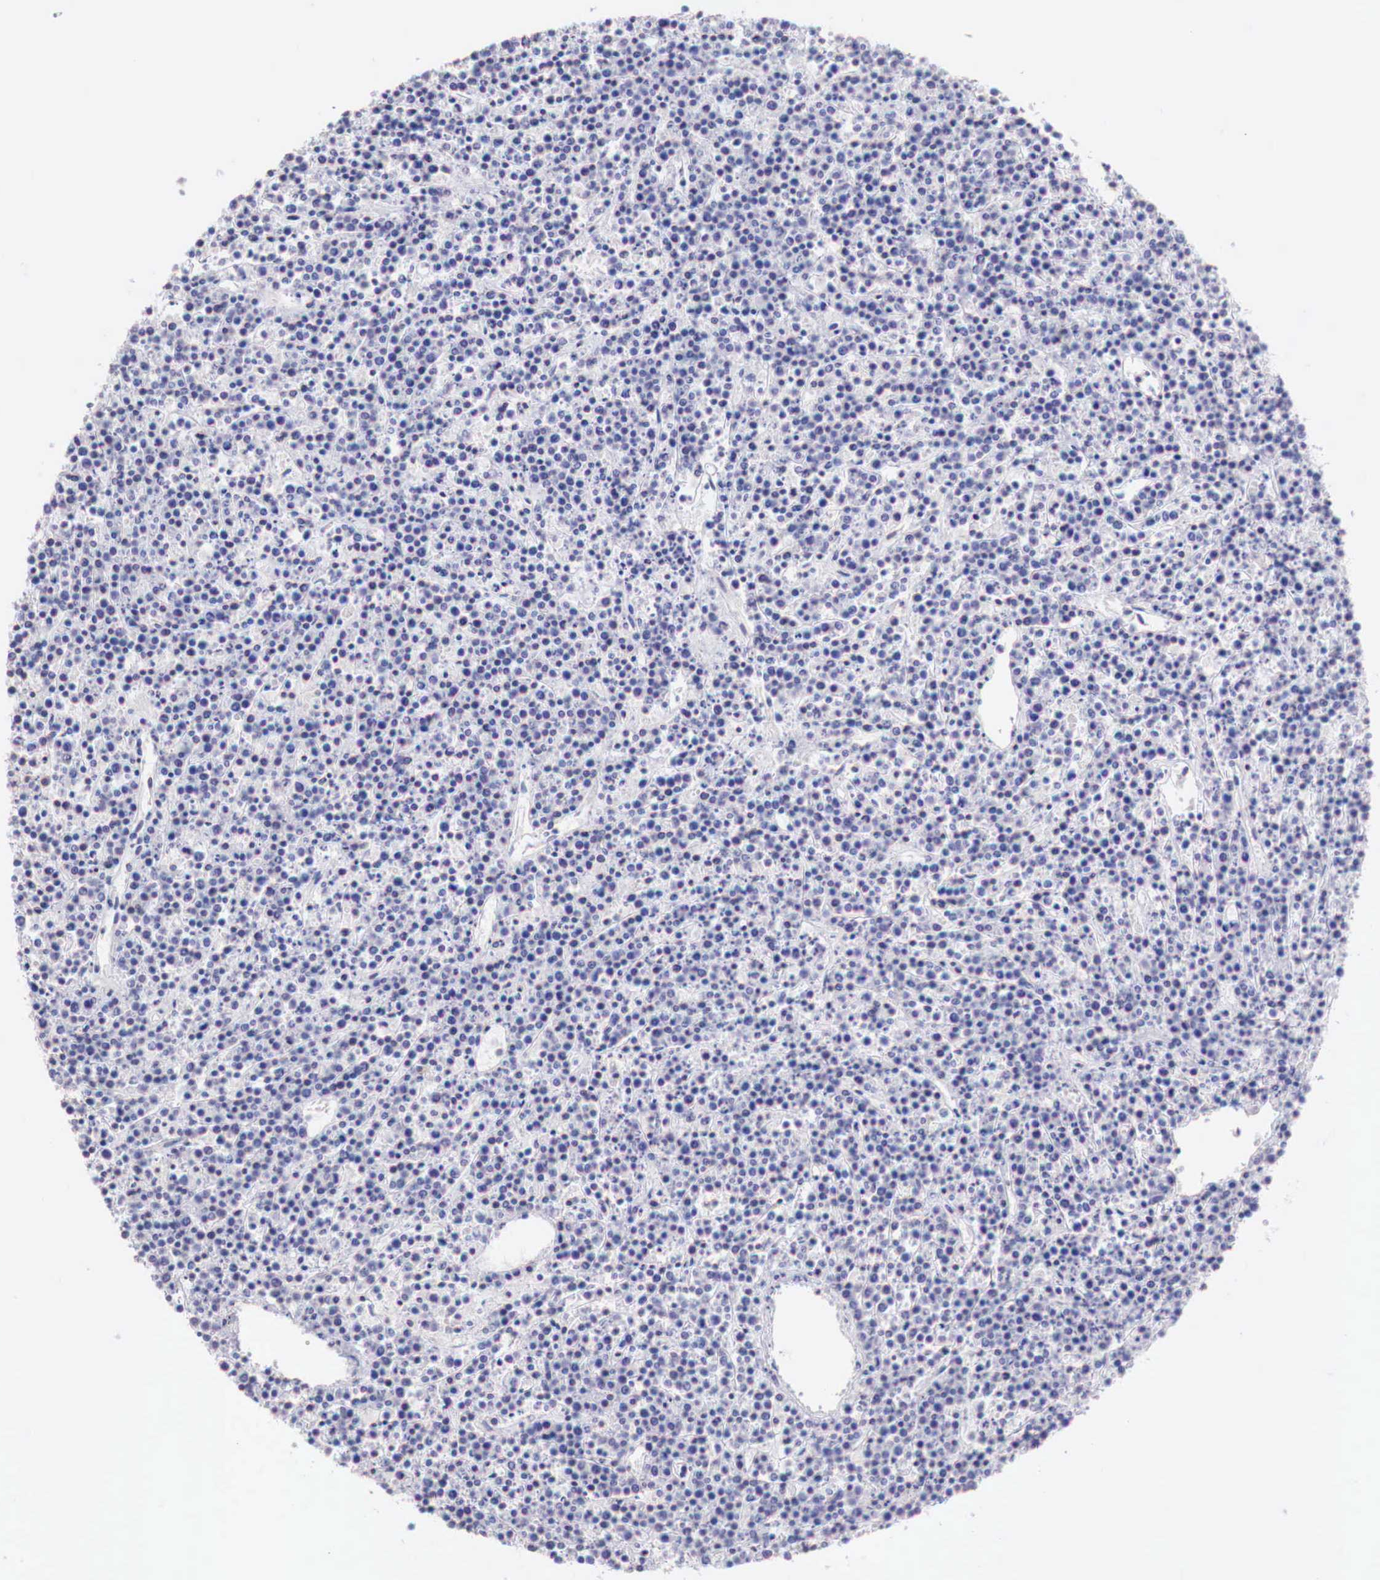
{"staining": {"intensity": "negative", "quantity": "none", "location": "none"}, "tissue": "lymphoma", "cell_type": "Tumor cells", "image_type": "cancer", "snomed": [{"axis": "morphology", "description": "Malignant lymphoma, non-Hodgkin's type, High grade"}, {"axis": "topography", "description": "Ovary"}], "caption": "The micrograph reveals no significant staining in tumor cells of malignant lymphoma, non-Hodgkin's type (high-grade).", "gene": "XPNPEP2", "patient": {"sex": "female", "age": 56}}